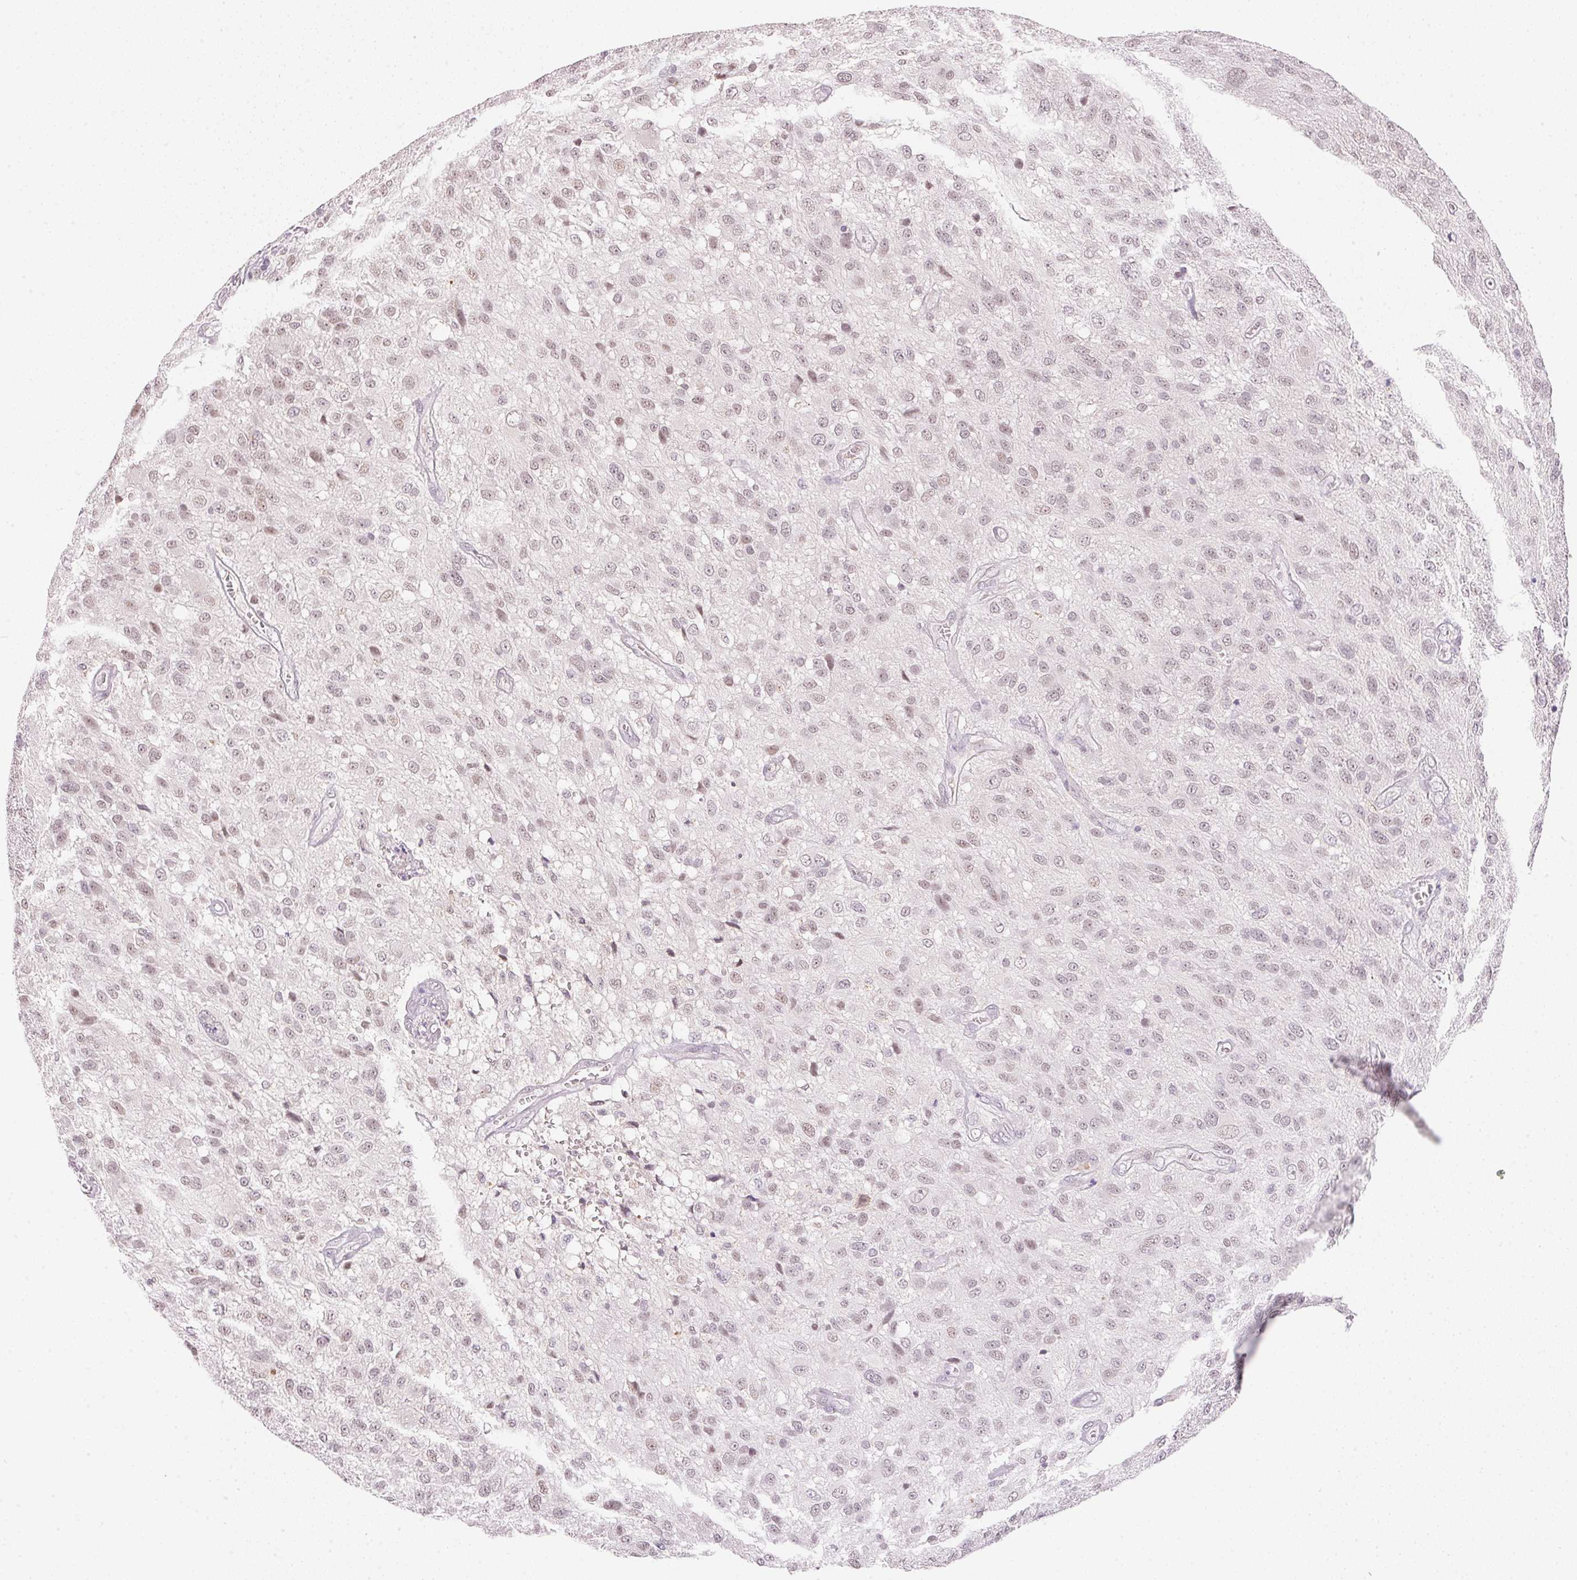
{"staining": {"intensity": "negative", "quantity": "none", "location": "none"}, "tissue": "glioma", "cell_type": "Tumor cells", "image_type": "cancer", "snomed": [{"axis": "morphology", "description": "Glioma, malignant, Low grade"}, {"axis": "topography", "description": "Brain"}], "caption": "Immunohistochemistry (IHC) of malignant glioma (low-grade) reveals no expression in tumor cells.", "gene": "FNDC4", "patient": {"sex": "male", "age": 66}}